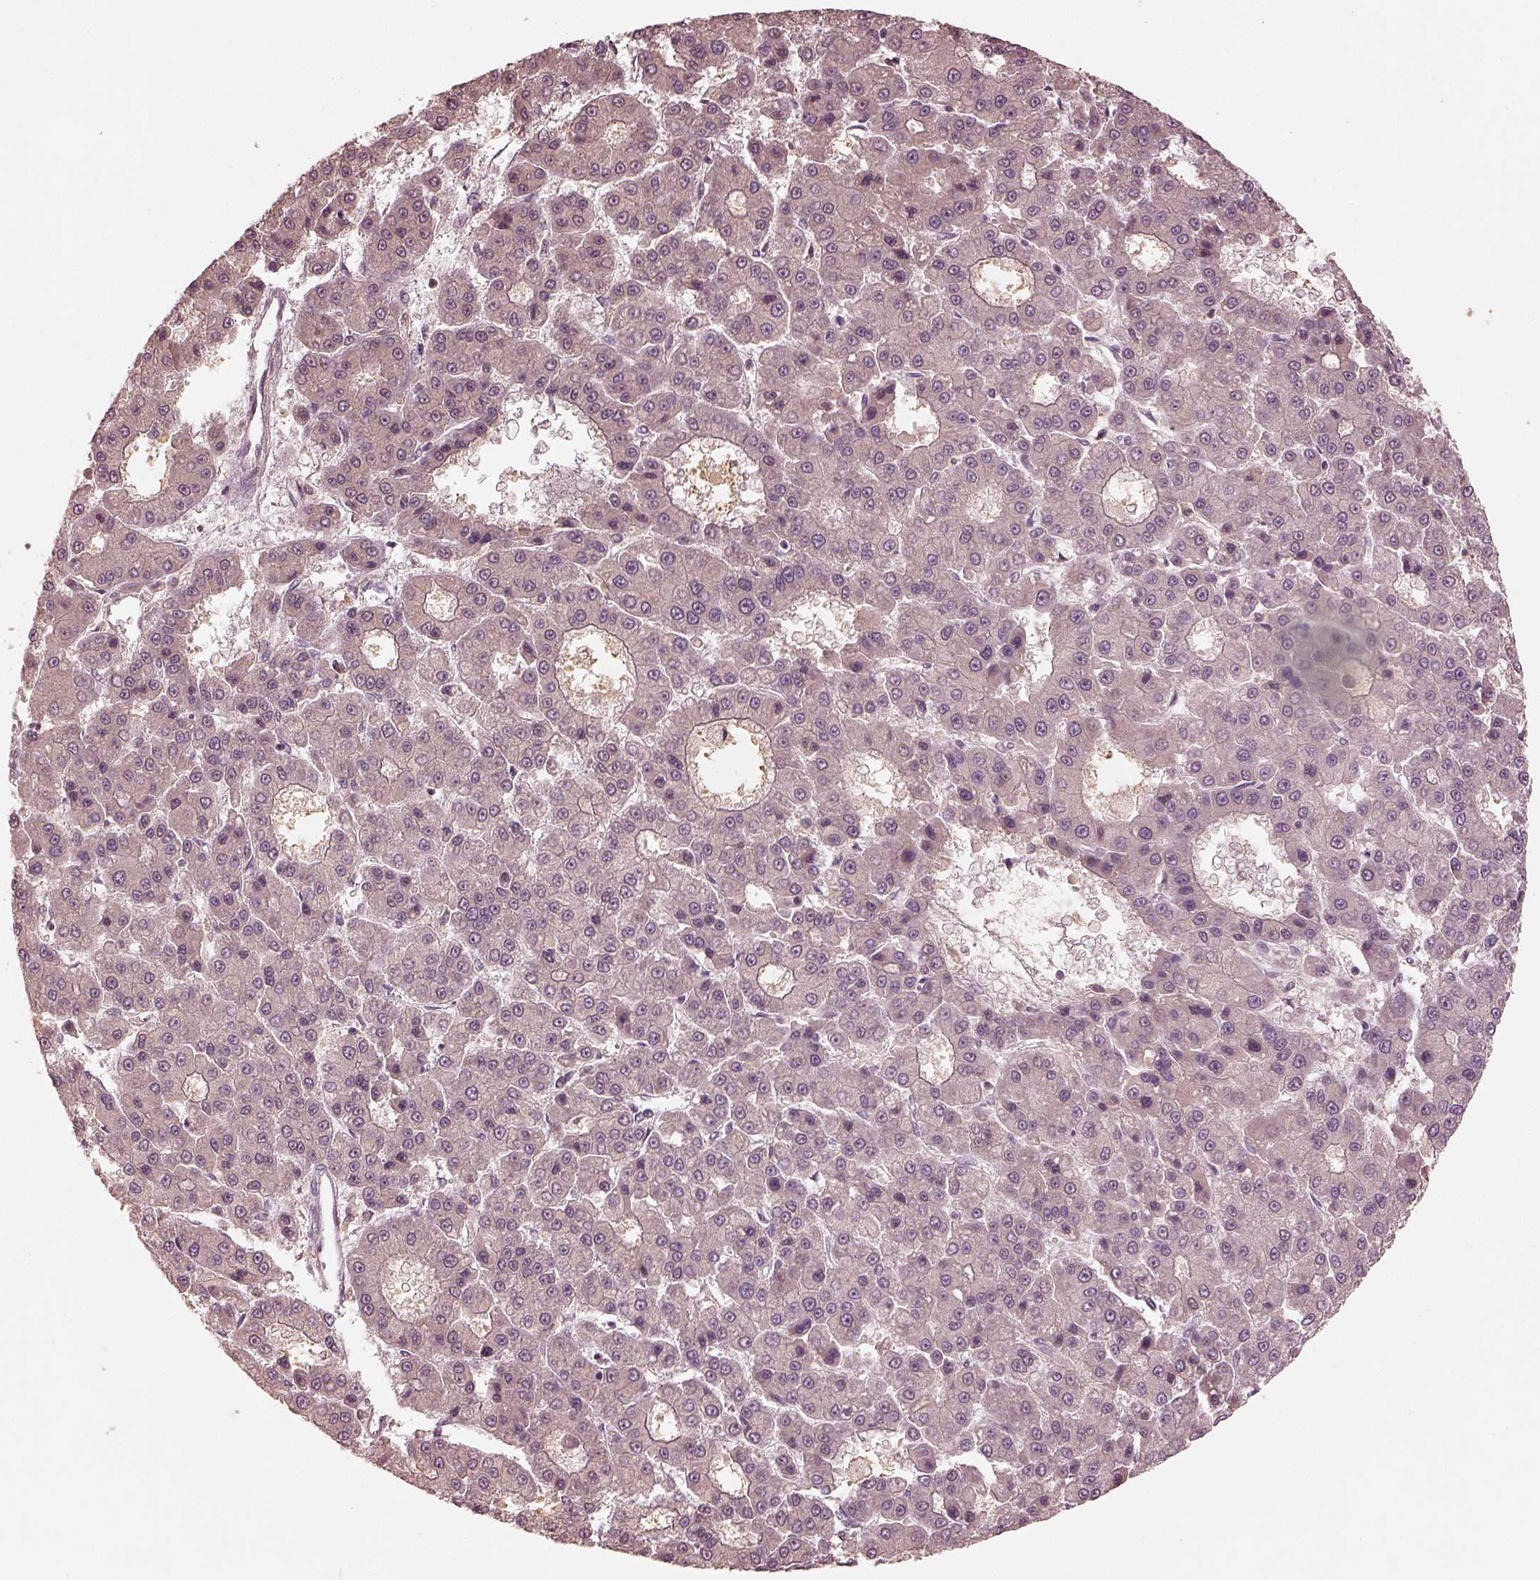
{"staining": {"intensity": "negative", "quantity": "none", "location": "none"}, "tissue": "liver cancer", "cell_type": "Tumor cells", "image_type": "cancer", "snomed": [{"axis": "morphology", "description": "Carcinoma, Hepatocellular, NOS"}, {"axis": "topography", "description": "Liver"}], "caption": "Tumor cells show no significant staining in hepatocellular carcinoma (liver). (DAB (3,3'-diaminobenzidine) immunohistochemistry, high magnification).", "gene": "CALR3", "patient": {"sex": "male", "age": 70}}